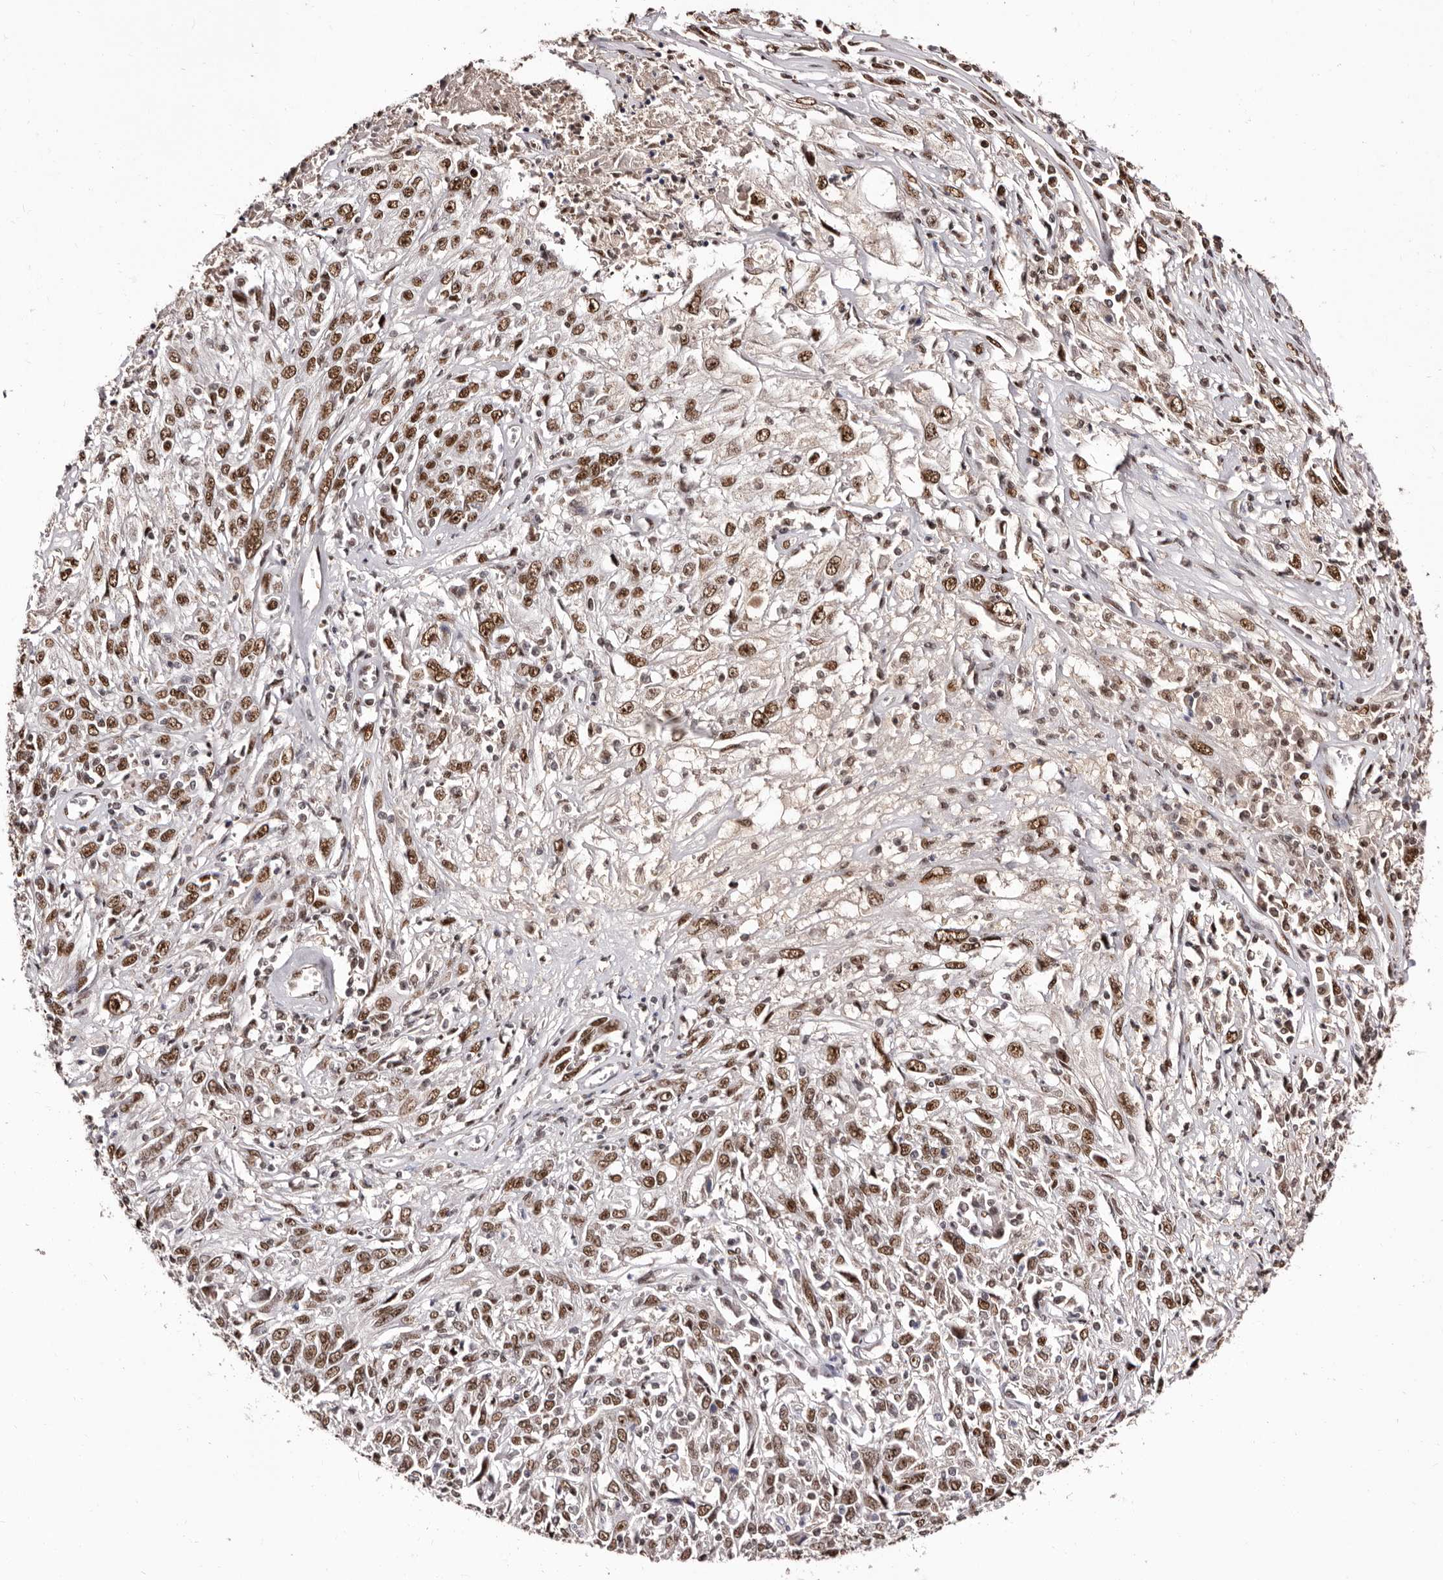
{"staining": {"intensity": "moderate", "quantity": ">75%", "location": "nuclear"}, "tissue": "cervical cancer", "cell_type": "Tumor cells", "image_type": "cancer", "snomed": [{"axis": "morphology", "description": "Squamous cell carcinoma, NOS"}, {"axis": "topography", "description": "Cervix"}], "caption": "A brown stain shows moderate nuclear expression of a protein in cervical cancer tumor cells.", "gene": "ANAPC11", "patient": {"sex": "female", "age": 46}}